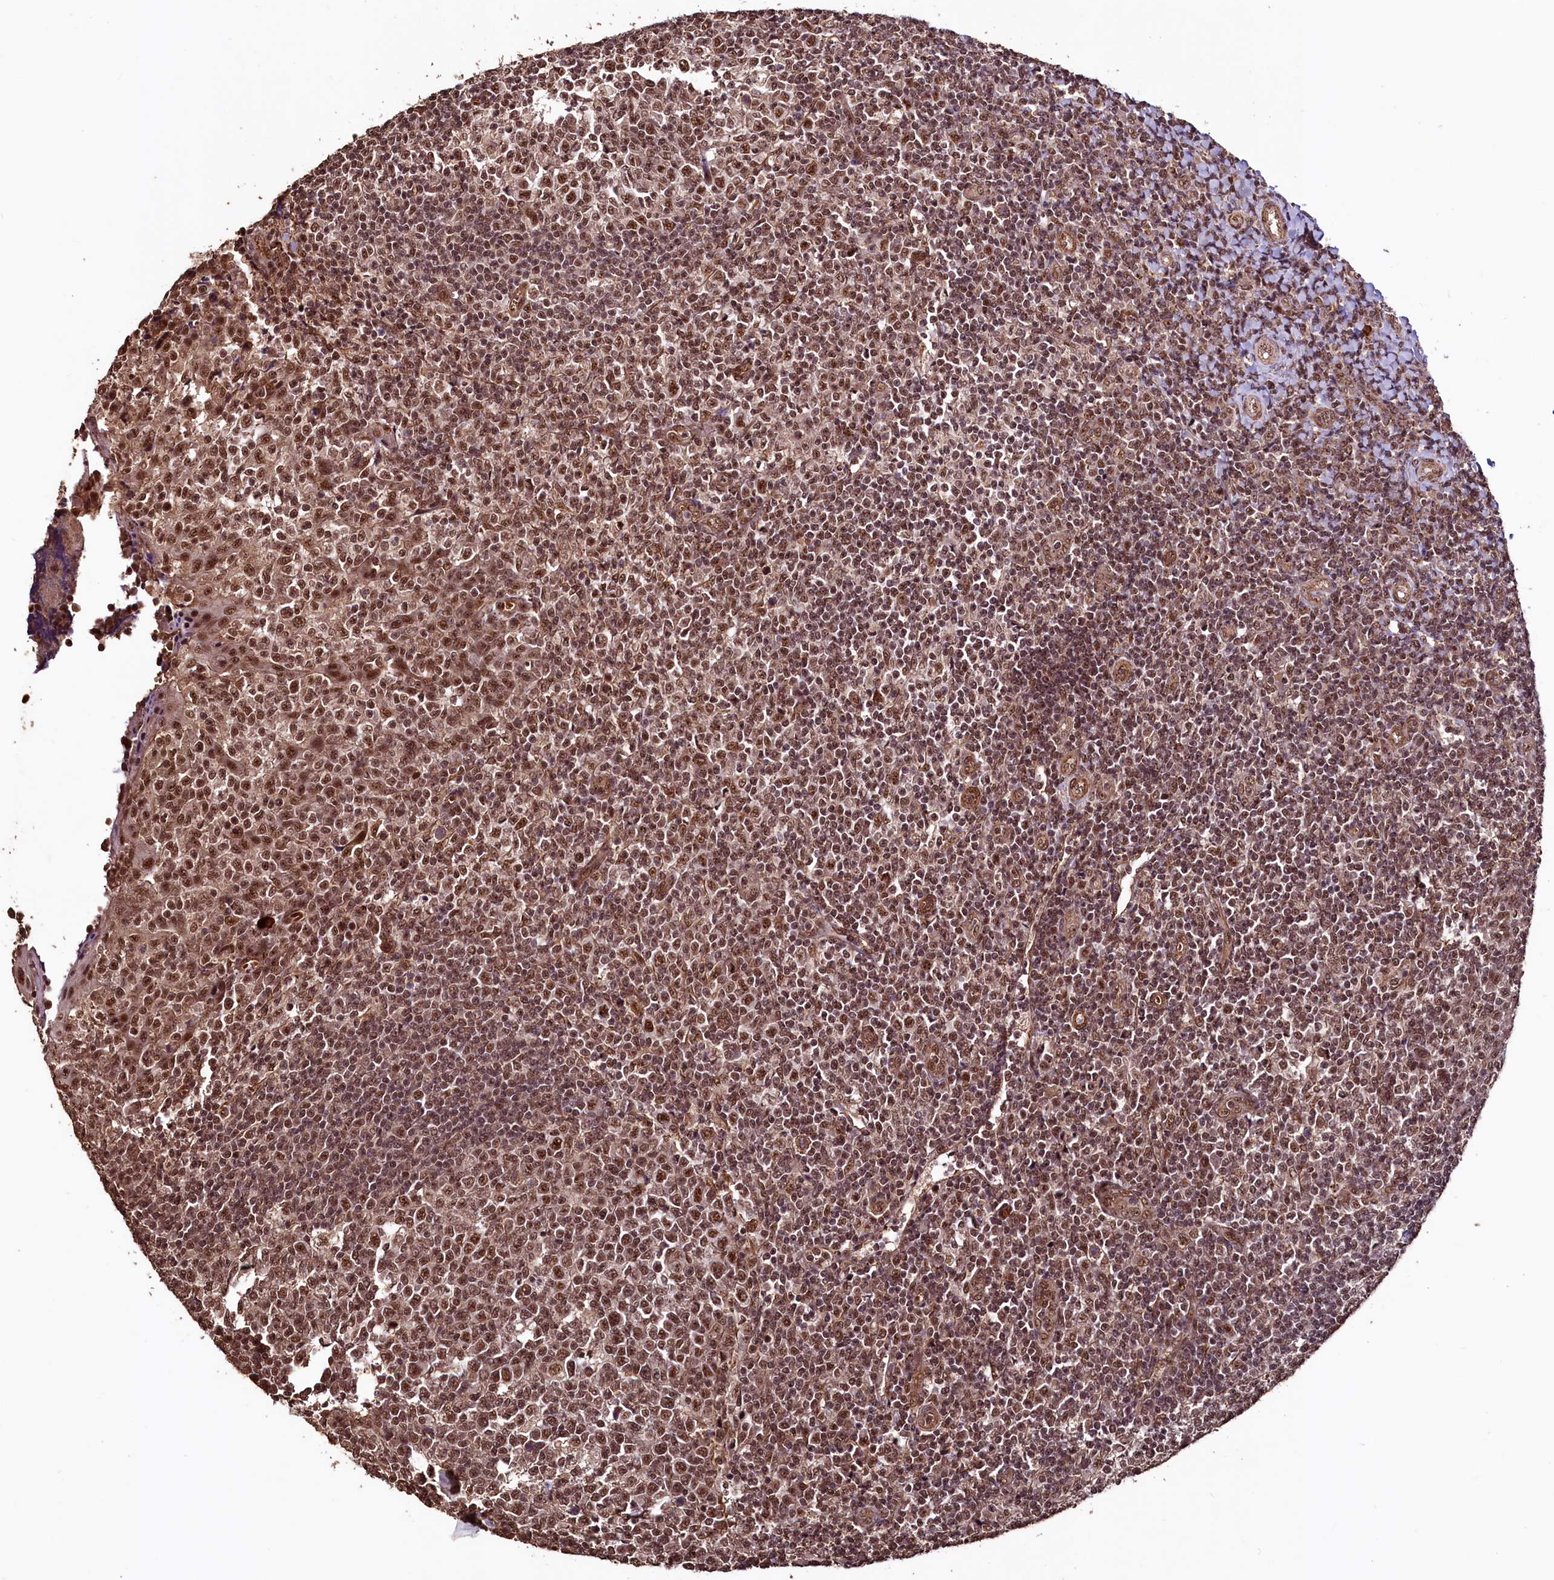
{"staining": {"intensity": "strong", "quantity": ">75%", "location": "nuclear"}, "tissue": "tonsil", "cell_type": "Germinal center cells", "image_type": "normal", "snomed": [{"axis": "morphology", "description": "Normal tissue, NOS"}, {"axis": "topography", "description": "Tonsil"}], "caption": "Immunohistochemistry (IHC) image of normal human tonsil stained for a protein (brown), which reveals high levels of strong nuclear positivity in approximately >75% of germinal center cells.", "gene": "SFSWAP", "patient": {"sex": "female", "age": 19}}